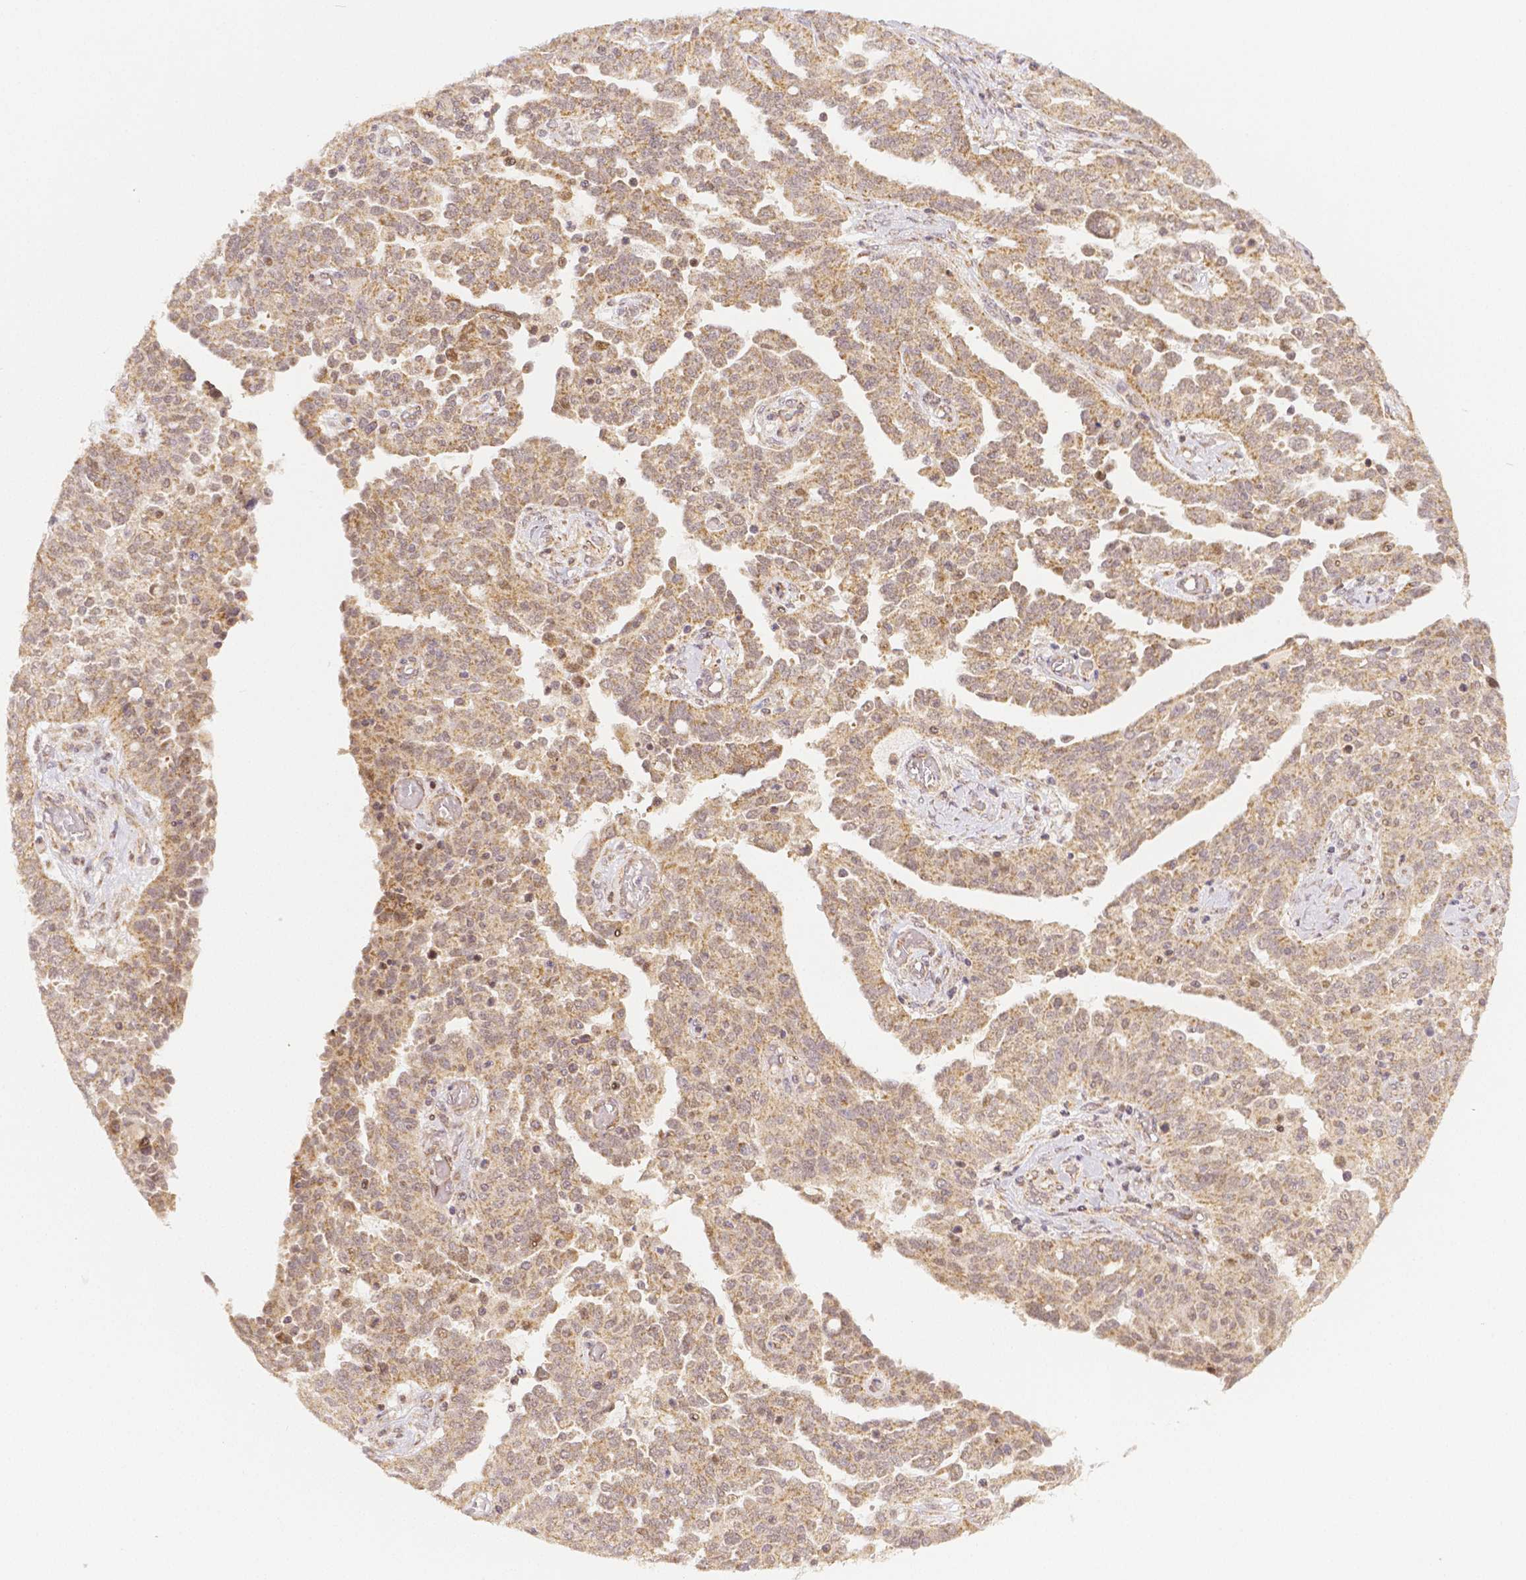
{"staining": {"intensity": "weak", "quantity": ">75%", "location": "cytoplasmic/membranous,nuclear"}, "tissue": "ovarian cancer", "cell_type": "Tumor cells", "image_type": "cancer", "snomed": [{"axis": "morphology", "description": "Cystadenocarcinoma, serous, NOS"}, {"axis": "topography", "description": "Ovary"}], "caption": "Weak cytoplasmic/membranous and nuclear expression for a protein is identified in approximately >75% of tumor cells of serous cystadenocarcinoma (ovarian) using immunohistochemistry (IHC).", "gene": "RHOT1", "patient": {"sex": "female", "age": 67}}